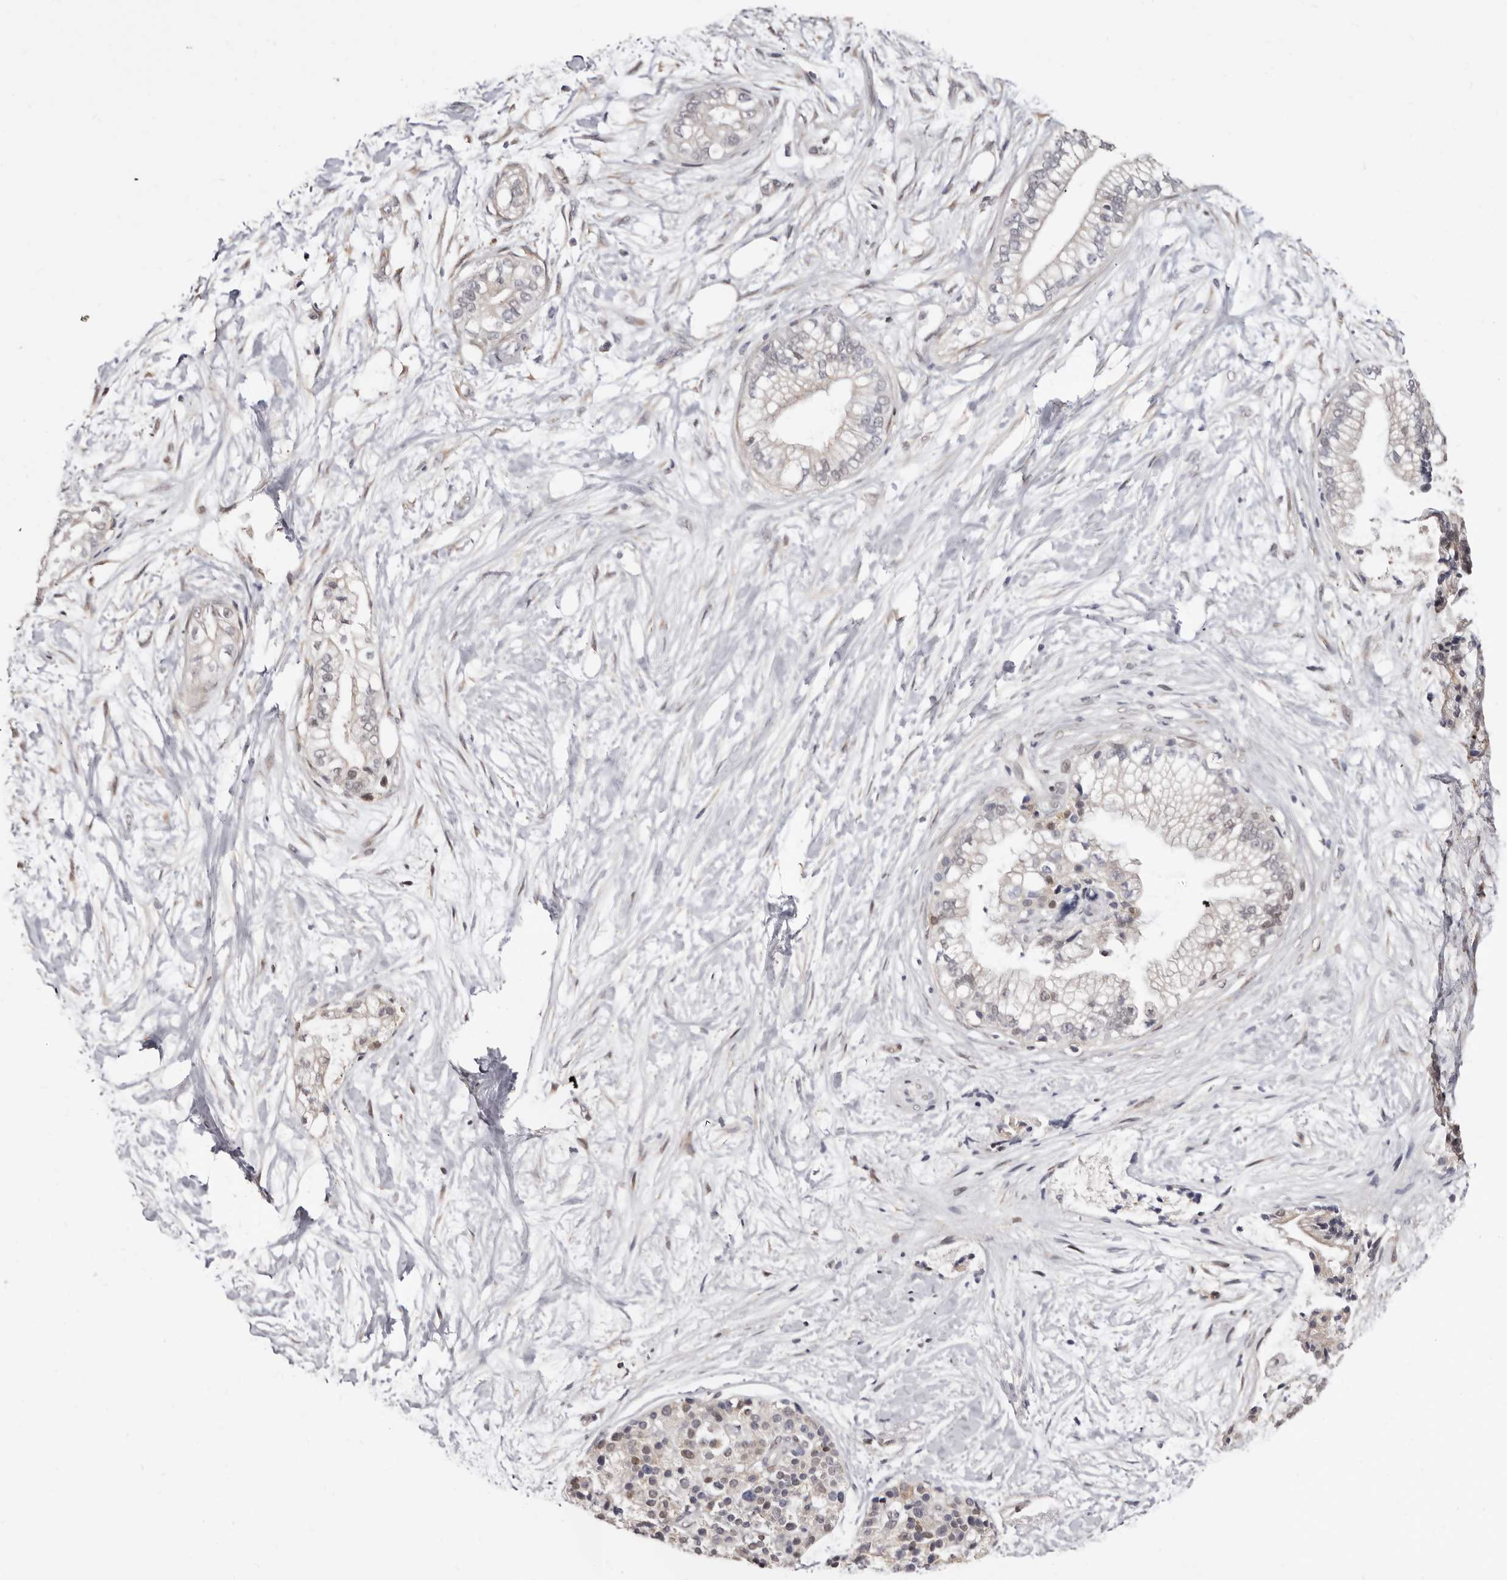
{"staining": {"intensity": "weak", "quantity": "<25%", "location": "nuclear"}, "tissue": "pancreatic cancer", "cell_type": "Tumor cells", "image_type": "cancer", "snomed": [{"axis": "morphology", "description": "Adenocarcinoma, NOS"}, {"axis": "topography", "description": "Pancreas"}], "caption": "Pancreatic cancer was stained to show a protein in brown. There is no significant expression in tumor cells. (Stains: DAB (3,3'-diaminobenzidine) immunohistochemistry with hematoxylin counter stain, Microscopy: brightfield microscopy at high magnification).", "gene": "KHDRBS2", "patient": {"sex": "male", "age": 68}}